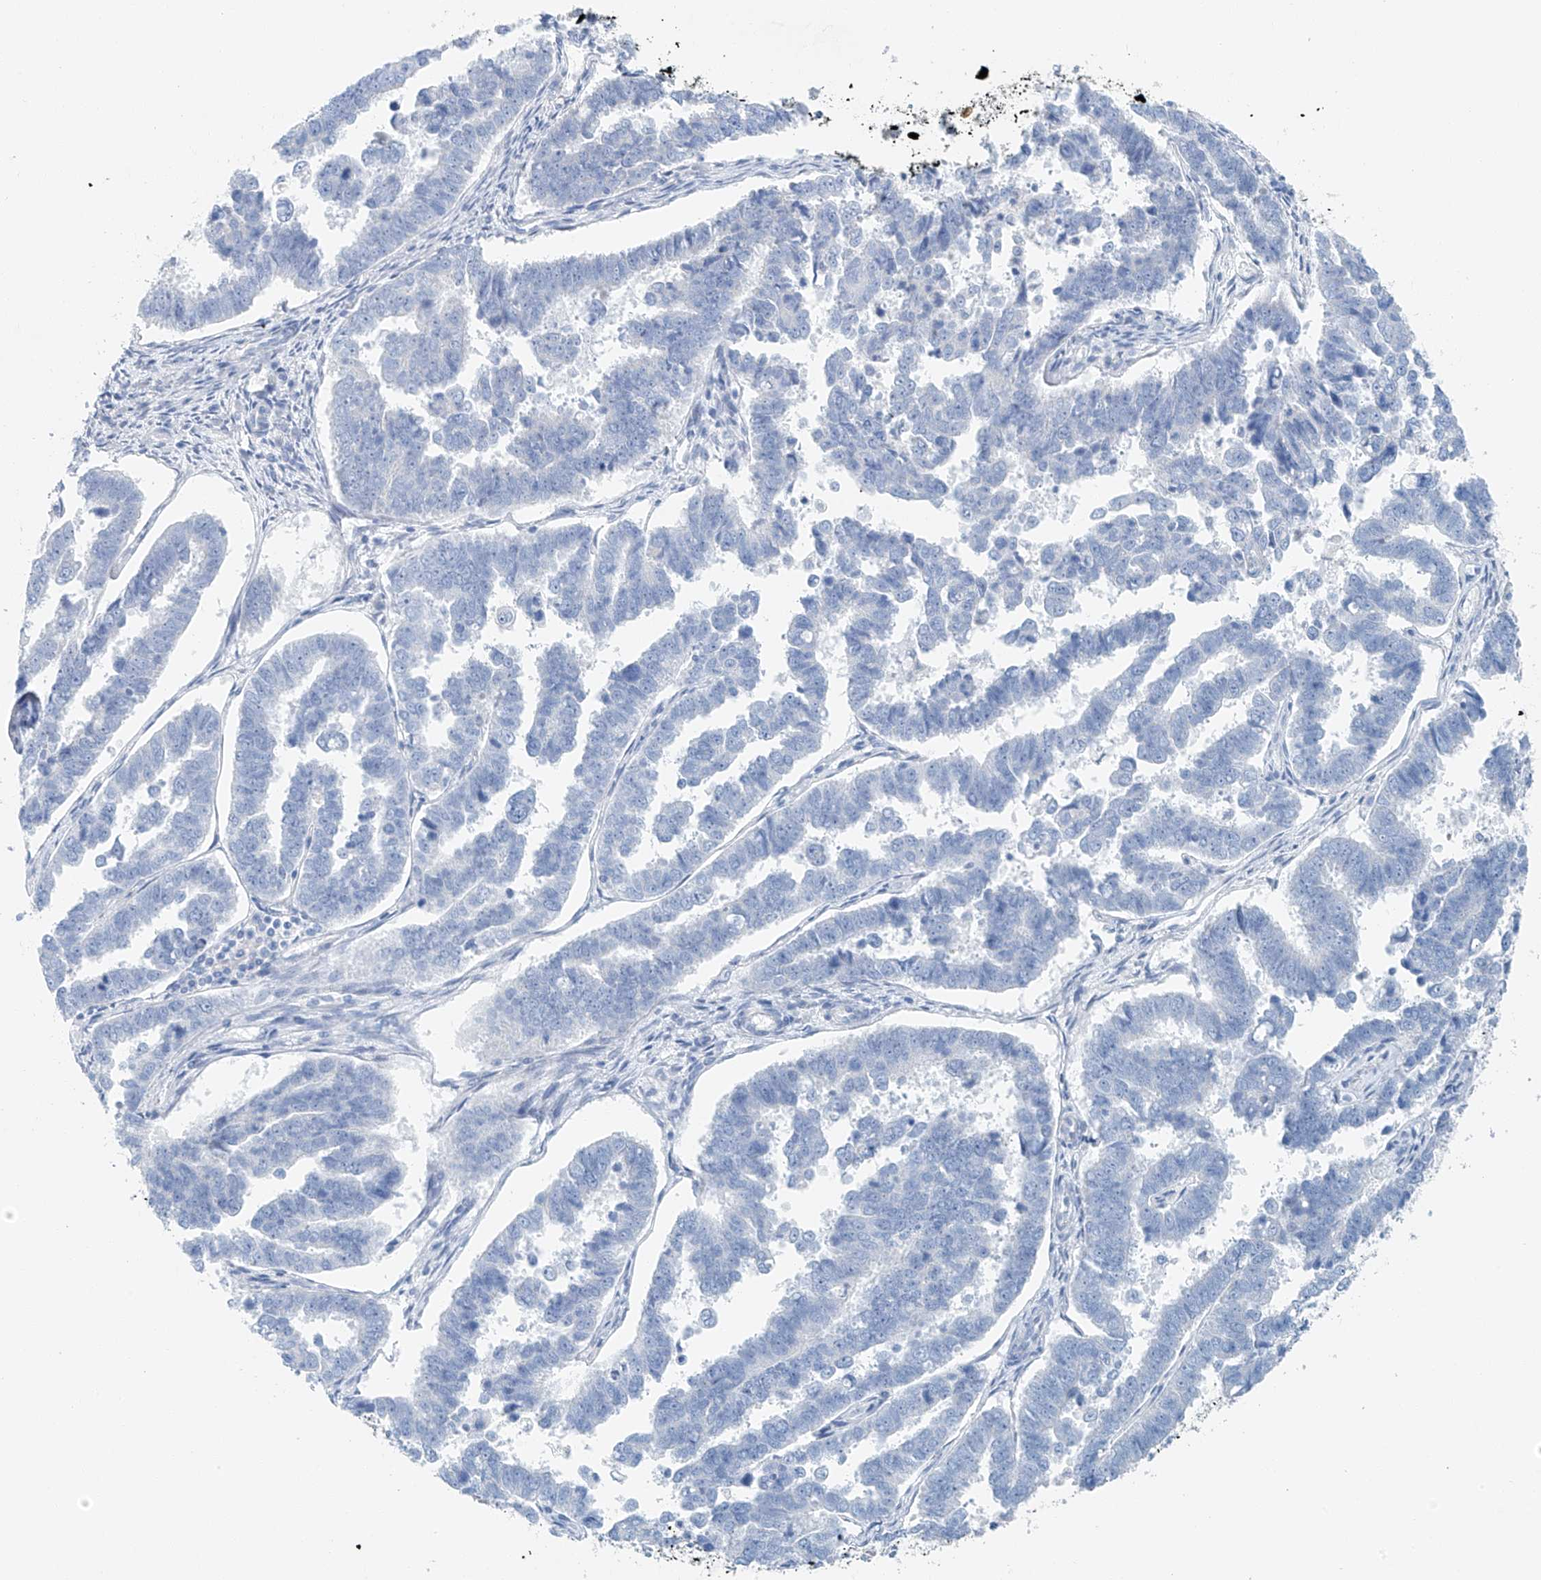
{"staining": {"intensity": "negative", "quantity": "none", "location": "none"}, "tissue": "endometrial cancer", "cell_type": "Tumor cells", "image_type": "cancer", "snomed": [{"axis": "morphology", "description": "Adenocarcinoma, NOS"}, {"axis": "topography", "description": "Endometrium"}], "caption": "This is an immunohistochemistry micrograph of endometrial adenocarcinoma. There is no positivity in tumor cells.", "gene": "C1orf87", "patient": {"sex": "female", "age": 75}}